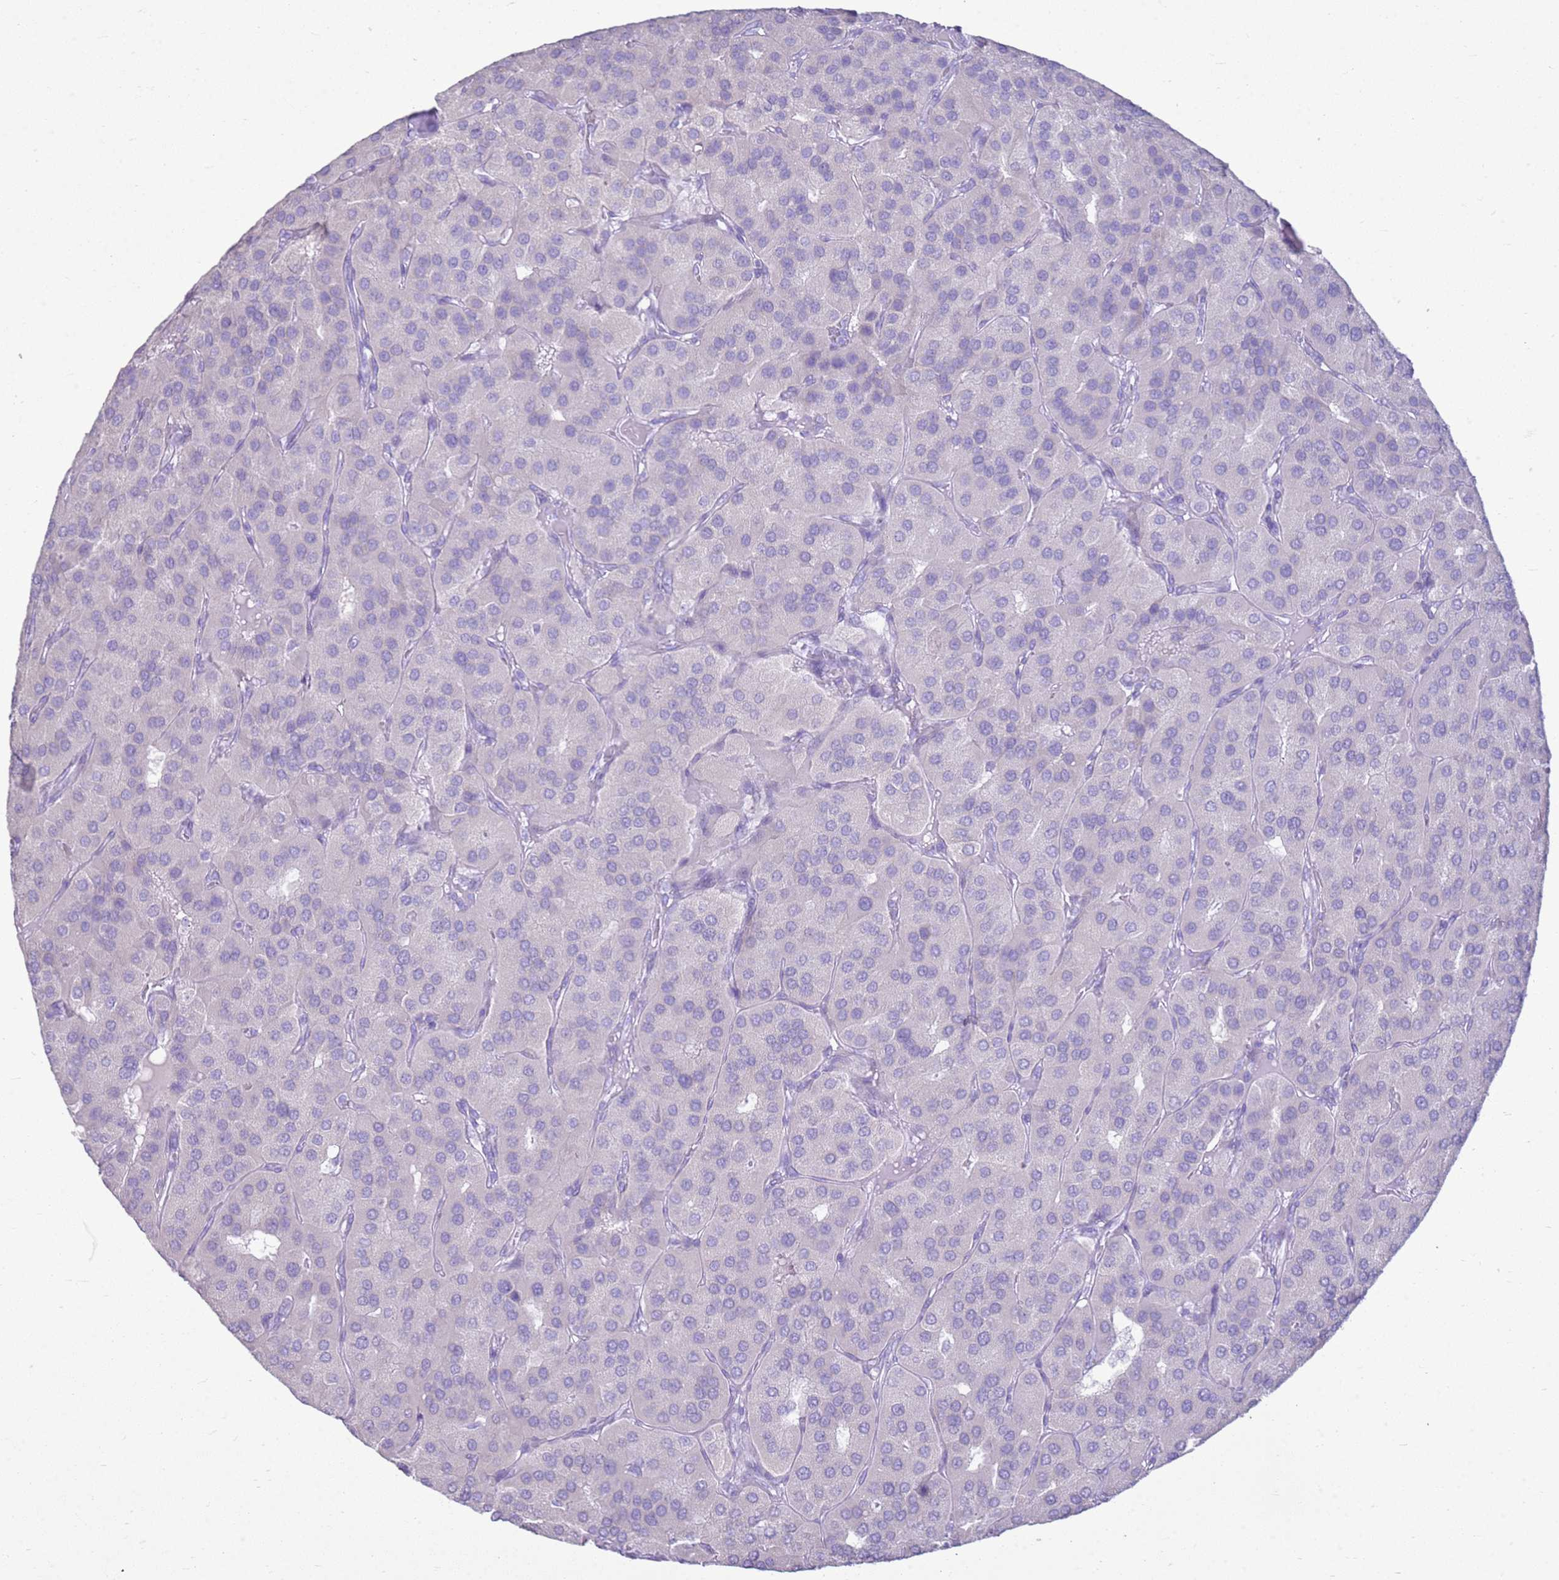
{"staining": {"intensity": "negative", "quantity": "none", "location": "none"}, "tissue": "parathyroid gland", "cell_type": "Glandular cells", "image_type": "normal", "snomed": [{"axis": "morphology", "description": "Normal tissue, NOS"}, {"axis": "morphology", "description": "Adenoma, NOS"}, {"axis": "topography", "description": "Parathyroid gland"}], "caption": "DAB (3,3'-diaminobenzidine) immunohistochemical staining of unremarkable human parathyroid gland exhibits no significant staining in glandular cells.", "gene": "CA8", "patient": {"sex": "female", "age": 86}}